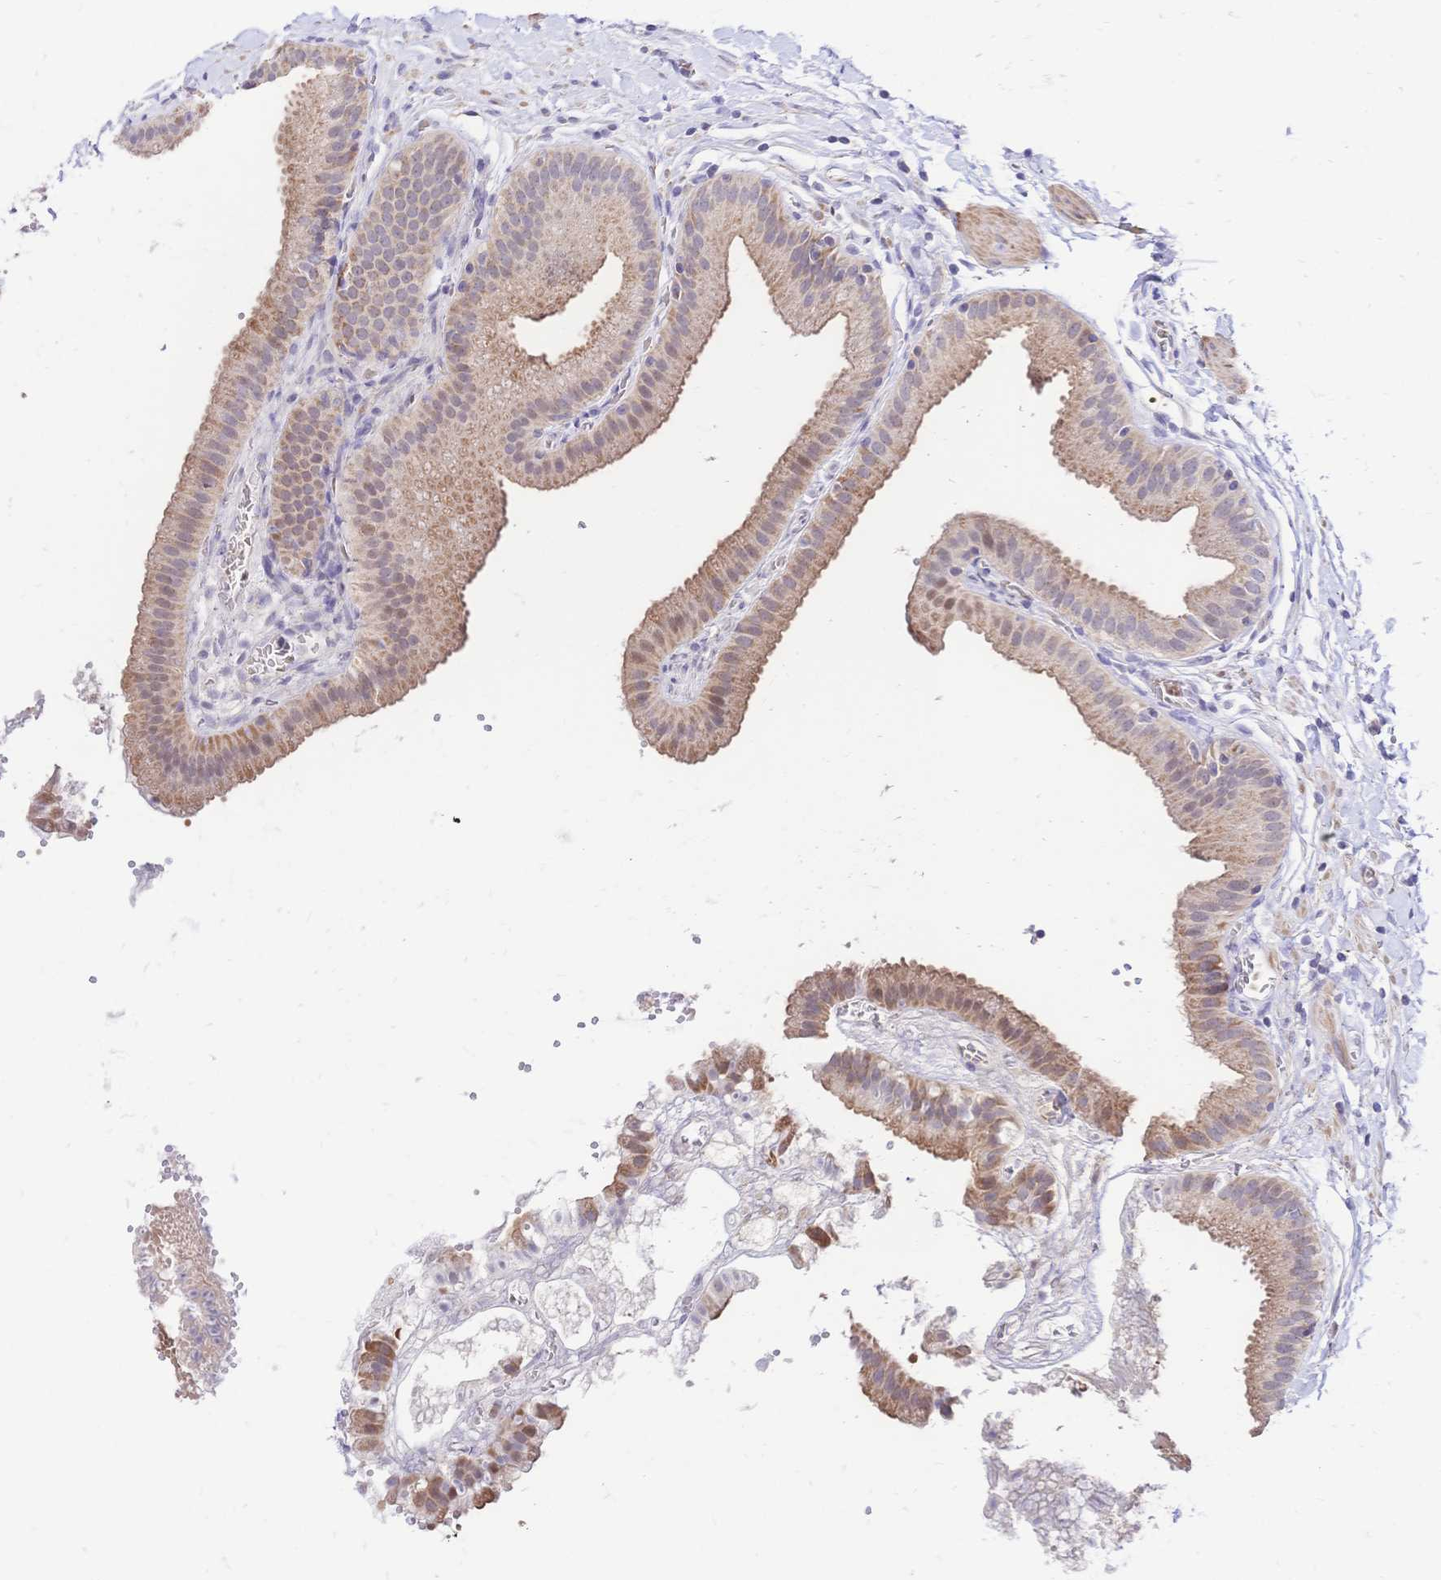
{"staining": {"intensity": "moderate", "quantity": "25%-75%", "location": "cytoplasmic/membranous"}, "tissue": "gallbladder", "cell_type": "Glandular cells", "image_type": "normal", "snomed": [{"axis": "morphology", "description": "Normal tissue, NOS"}, {"axis": "topography", "description": "Gallbladder"}], "caption": "The immunohistochemical stain labels moderate cytoplasmic/membranous staining in glandular cells of normal gallbladder. Nuclei are stained in blue.", "gene": "CLEC18A", "patient": {"sex": "female", "age": 63}}